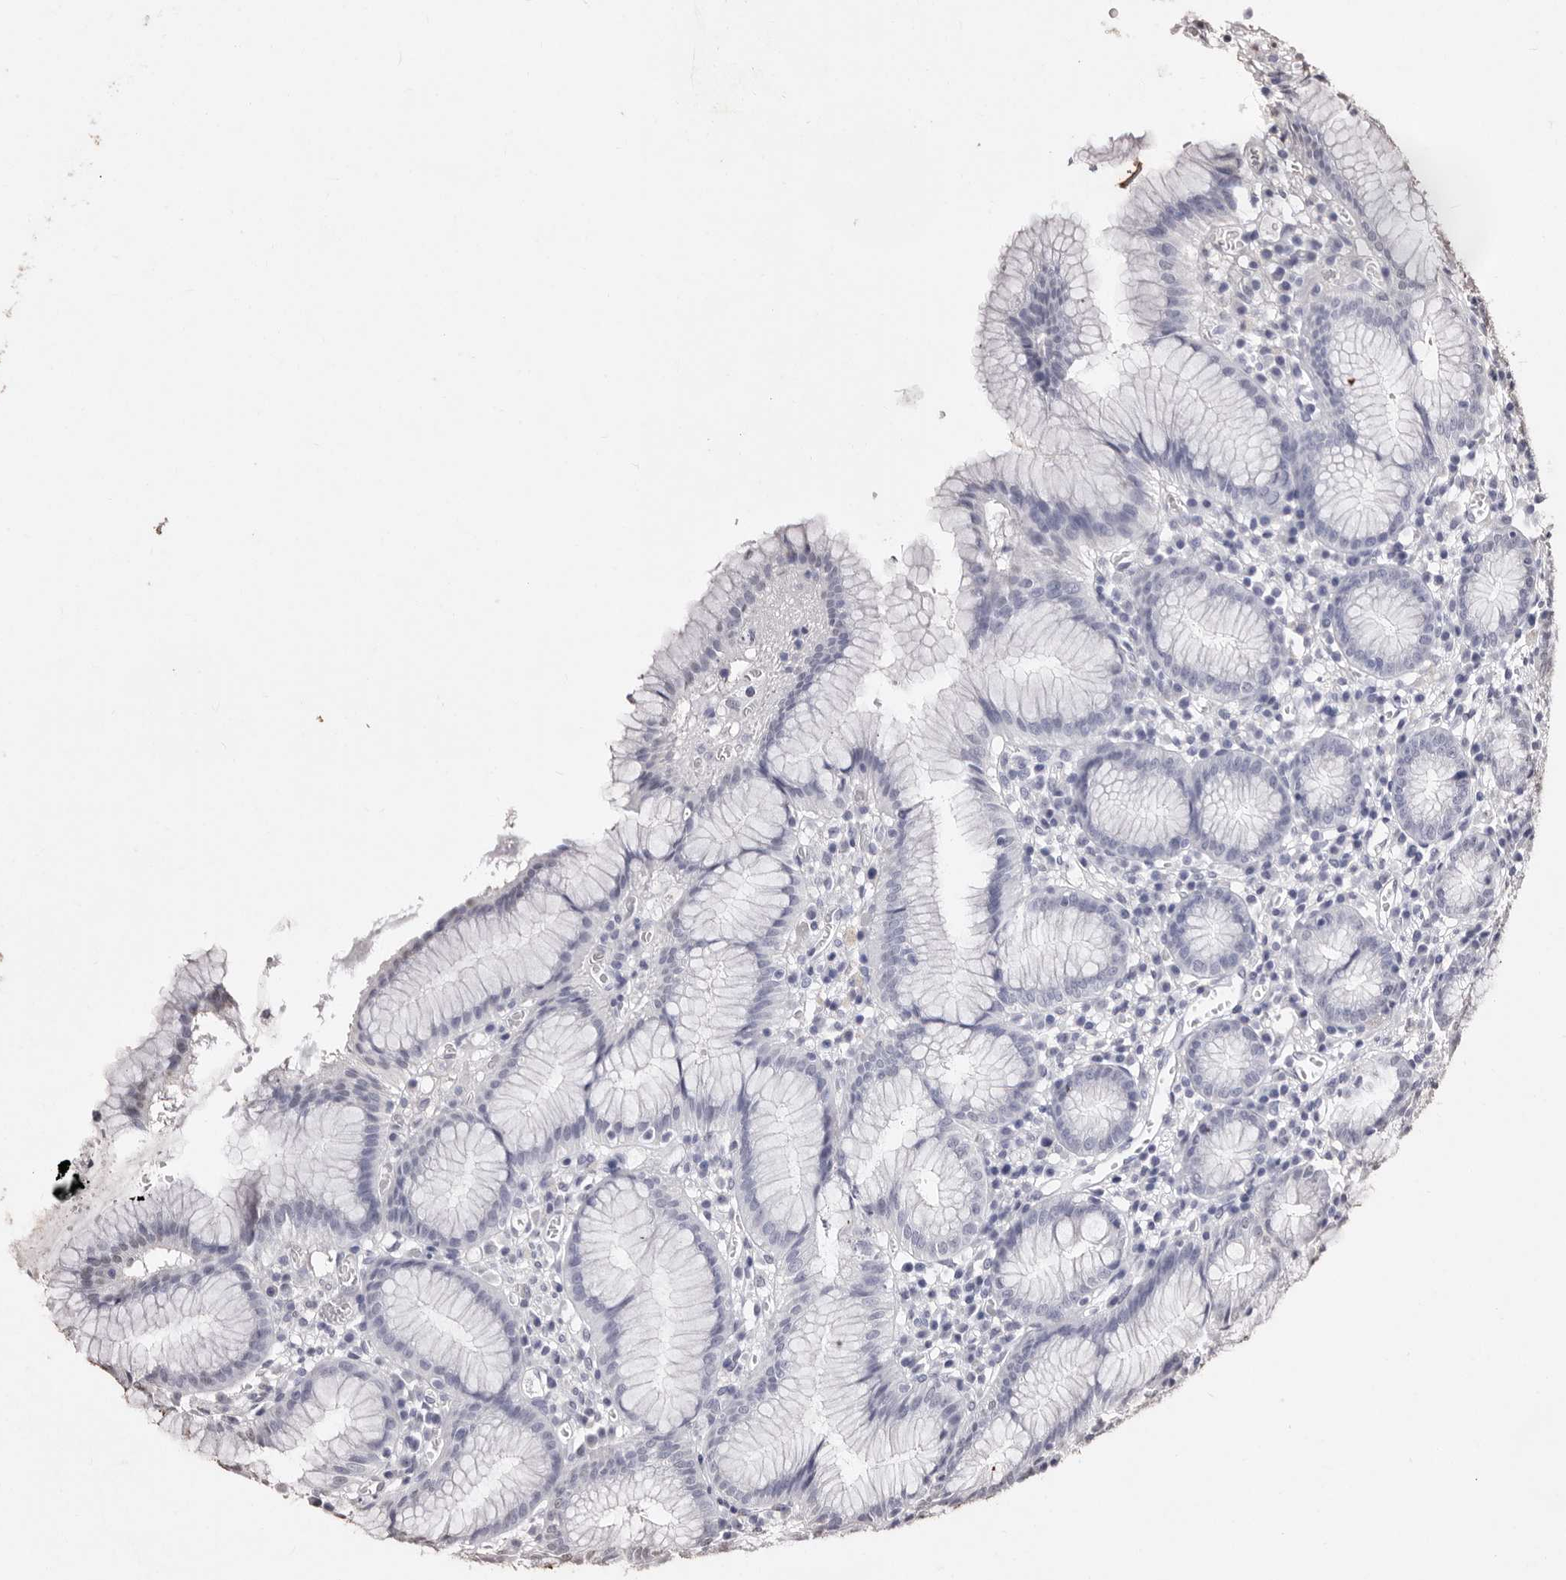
{"staining": {"intensity": "negative", "quantity": "none", "location": "none"}, "tissue": "stomach", "cell_type": "Glandular cells", "image_type": "normal", "snomed": [{"axis": "morphology", "description": "Normal tissue, NOS"}, {"axis": "topography", "description": "Stomach"}], "caption": "Benign stomach was stained to show a protein in brown. There is no significant expression in glandular cells. (Stains: DAB immunohistochemistry (IHC) with hematoxylin counter stain, Microscopy: brightfield microscopy at high magnification).", "gene": "ERBB4", "patient": {"sex": "male", "age": 55}}